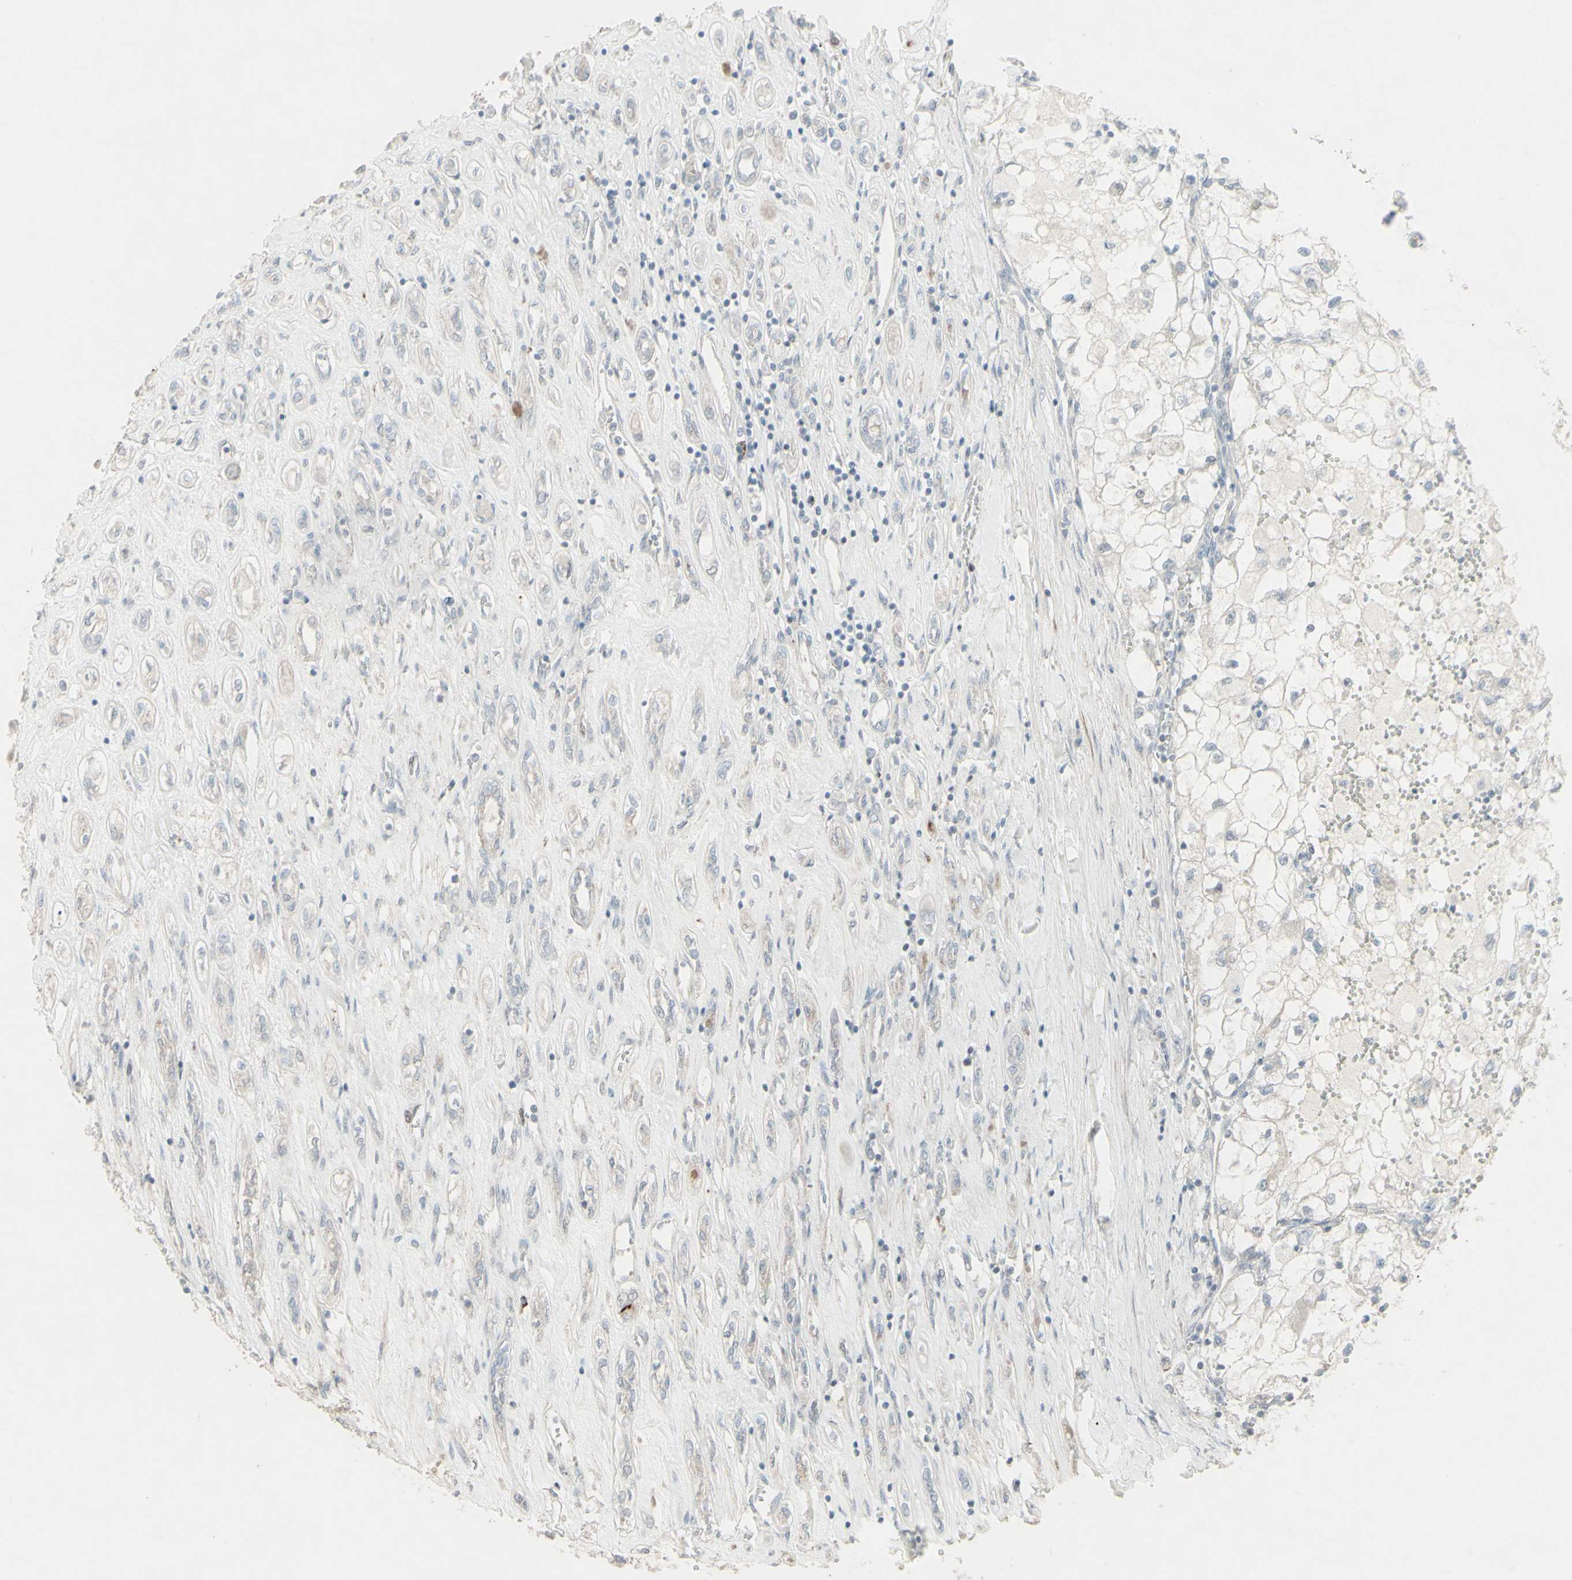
{"staining": {"intensity": "negative", "quantity": "none", "location": "none"}, "tissue": "renal cancer", "cell_type": "Tumor cells", "image_type": "cancer", "snomed": [{"axis": "morphology", "description": "Adenocarcinoma, NOS"}, {"axis": "topography", "description": "Kidney"}], "caption": "There is no significant expression in tumor cells of renal cancer.", "gene": "GMNN", "patient": {"sex": "female", "age": 70}}